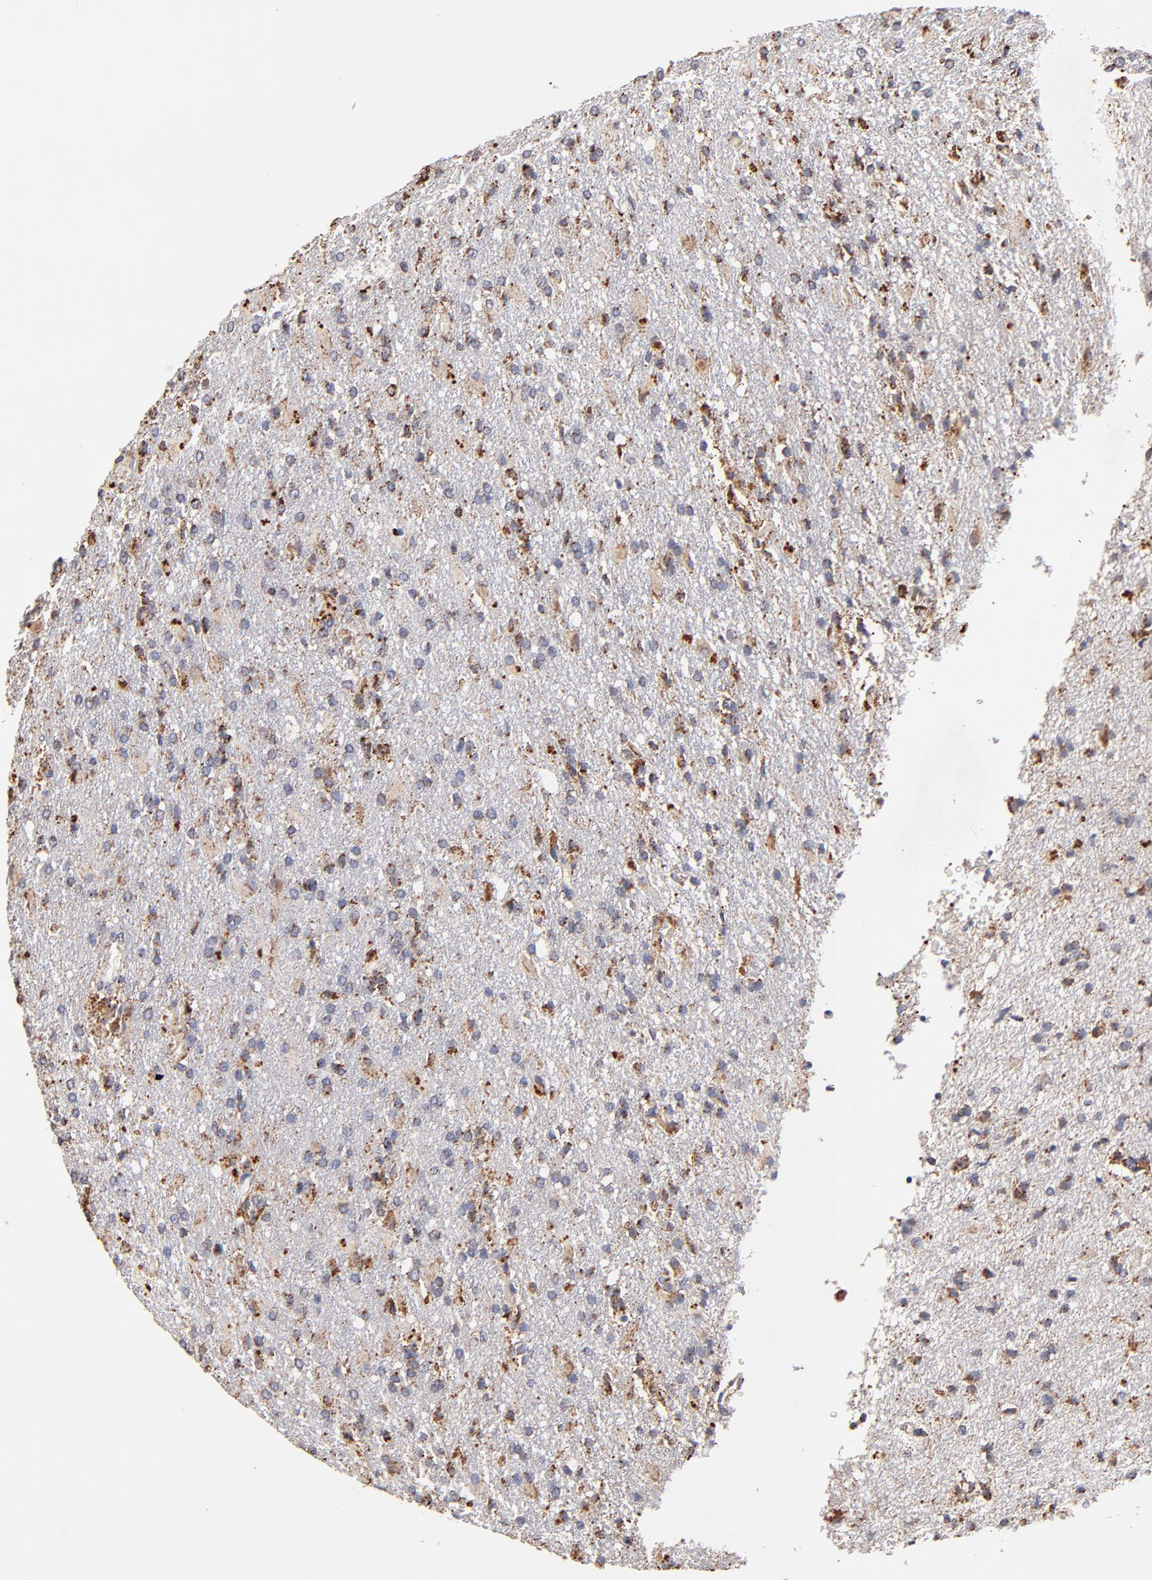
{"staining": {"intensity": "moderate", "quantity": "25%-75%", "location": "cytoplasmic/membranous"}, "tissue": "glioma", "cell_type": "Tumor cells", "image_type": "cancer", "snomed": [{"axis": "morphology", "description": "Glioma, malignant, High grade"}, {"axis": "topography", "description": "Brain"}], "caption": "This photomicrograph exhibits IHC staining of human glioma, with medium moderate cytoplasmic/membranous positivity in about 25%-75% of tumor cells.", "gene": "SSBP1", "patient": {"sex": "male", "age": 68}}